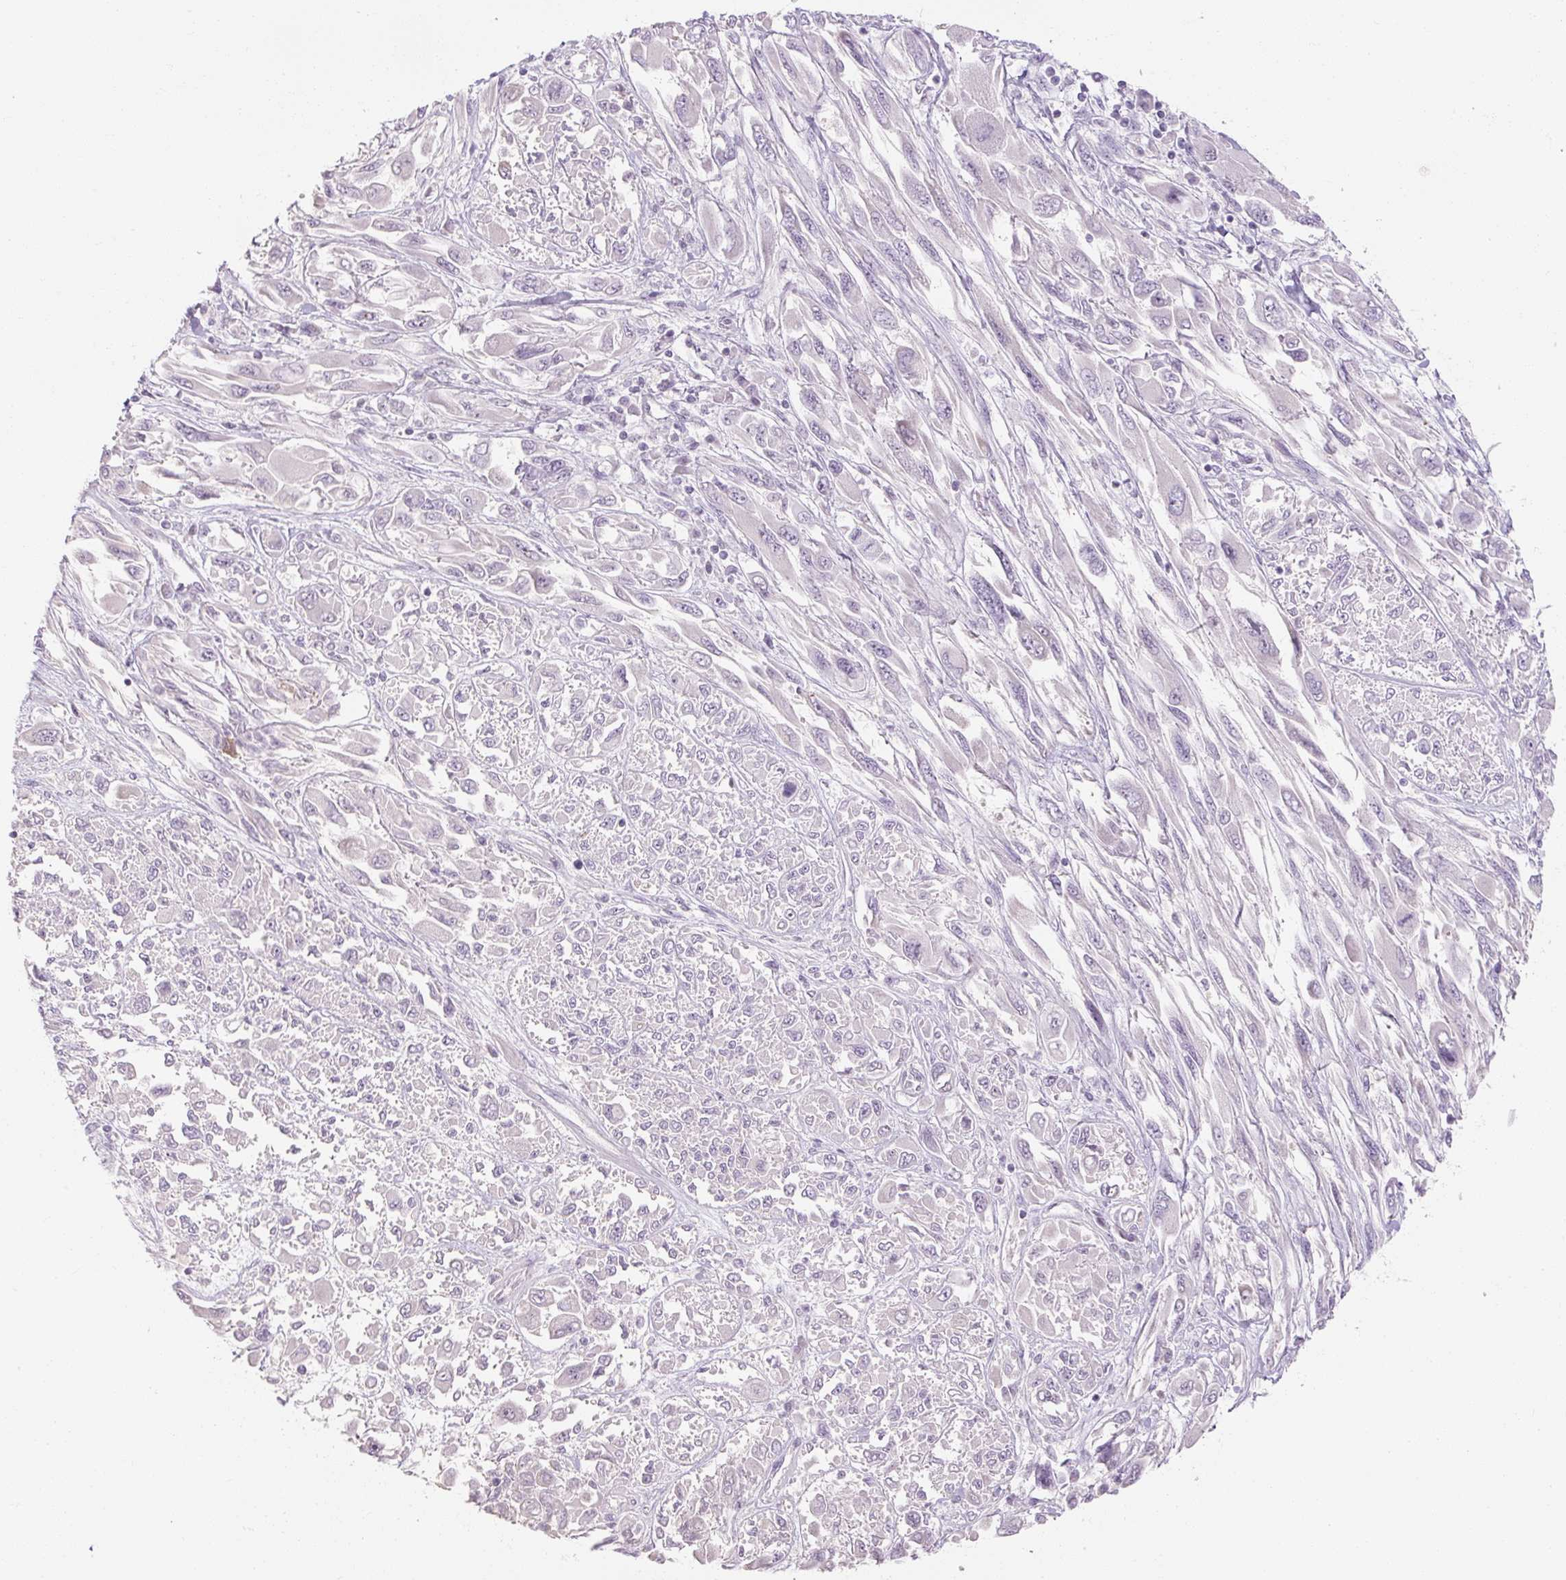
{"staining": {"intensity": "negative", "quantity": "none", "location": "none"}, "tissue": "melanoma", "cell_type": "Tumor cells", "image_type": "cancer", "snomed": [{"axis": "morphology", "description": "Malignant melanoma, NOS"}, {"axis": "topography", "description": "Skin"}], "caption": "Immunohistochemistry (IHC) histopathology image of neoplastic tissue: human melanoma stained with DAB demonstrates no significant protein staining in tumor cells.", "gene": "NFE2L3", "patient": {"sex": "female", "age": 91}}